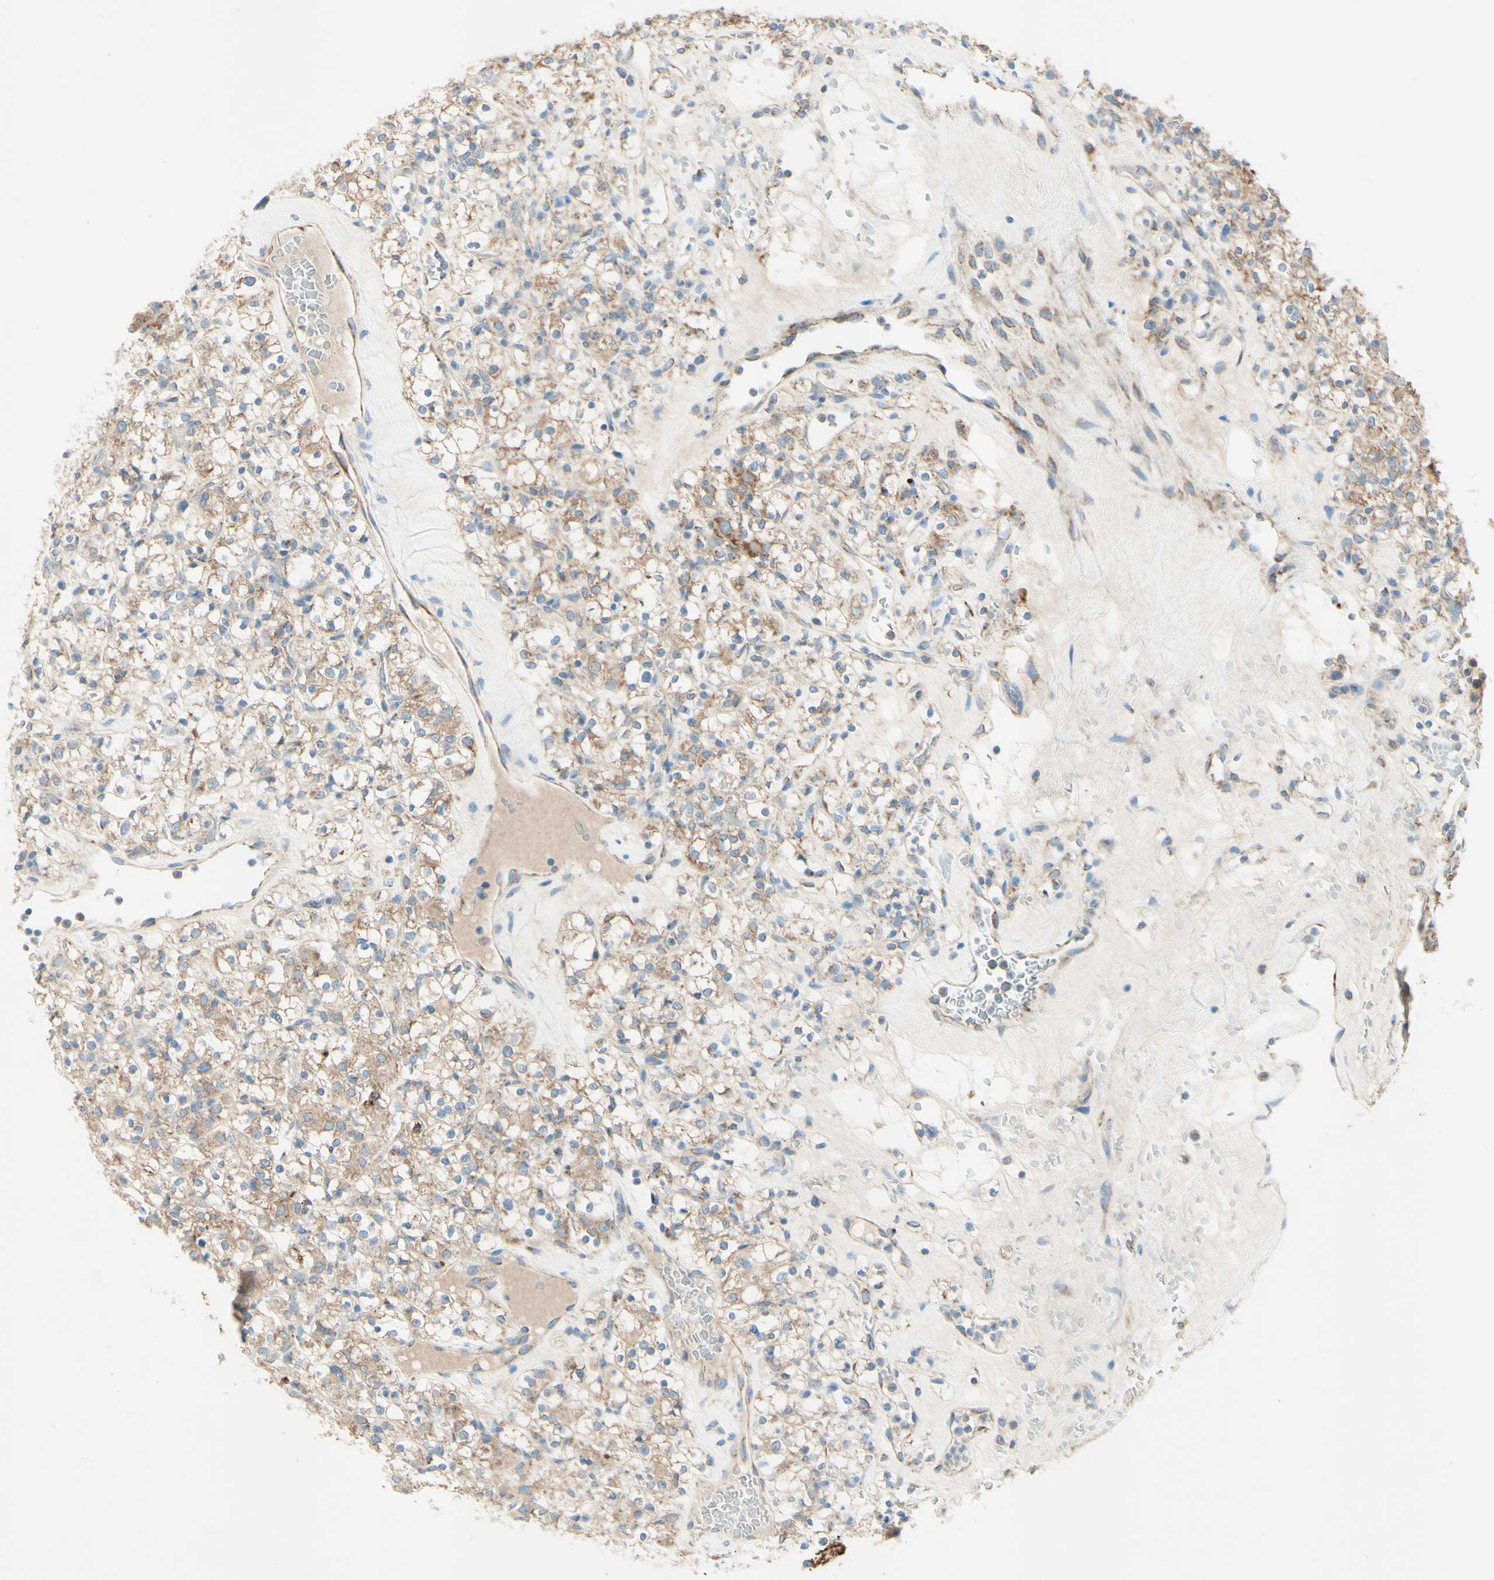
{"staining": {"intensity": "moderate", "quantity": ">75%", "location": "cytoplasmic/membranous"}, "tissue": "renal cancer", "cell_type": "Tumor cells", "image_type": "cancer", "snomed": [{"axis": "morphology", "description": "Normal tissue, NOS"}, {"axis": "morphology", "description": "Adenocarcinoma, NOS"}, {"axis": "topography", "description": "Kidney"}], "caption": "A photomicrograph showing moderate cytoplasmic/membranous staining in approximately >75% of tumor cells in renal cancer, as visualized by brown immunohistochemical staining.", "gene": "ARMC10", "patient": {"sex": "female", "age": 72}}